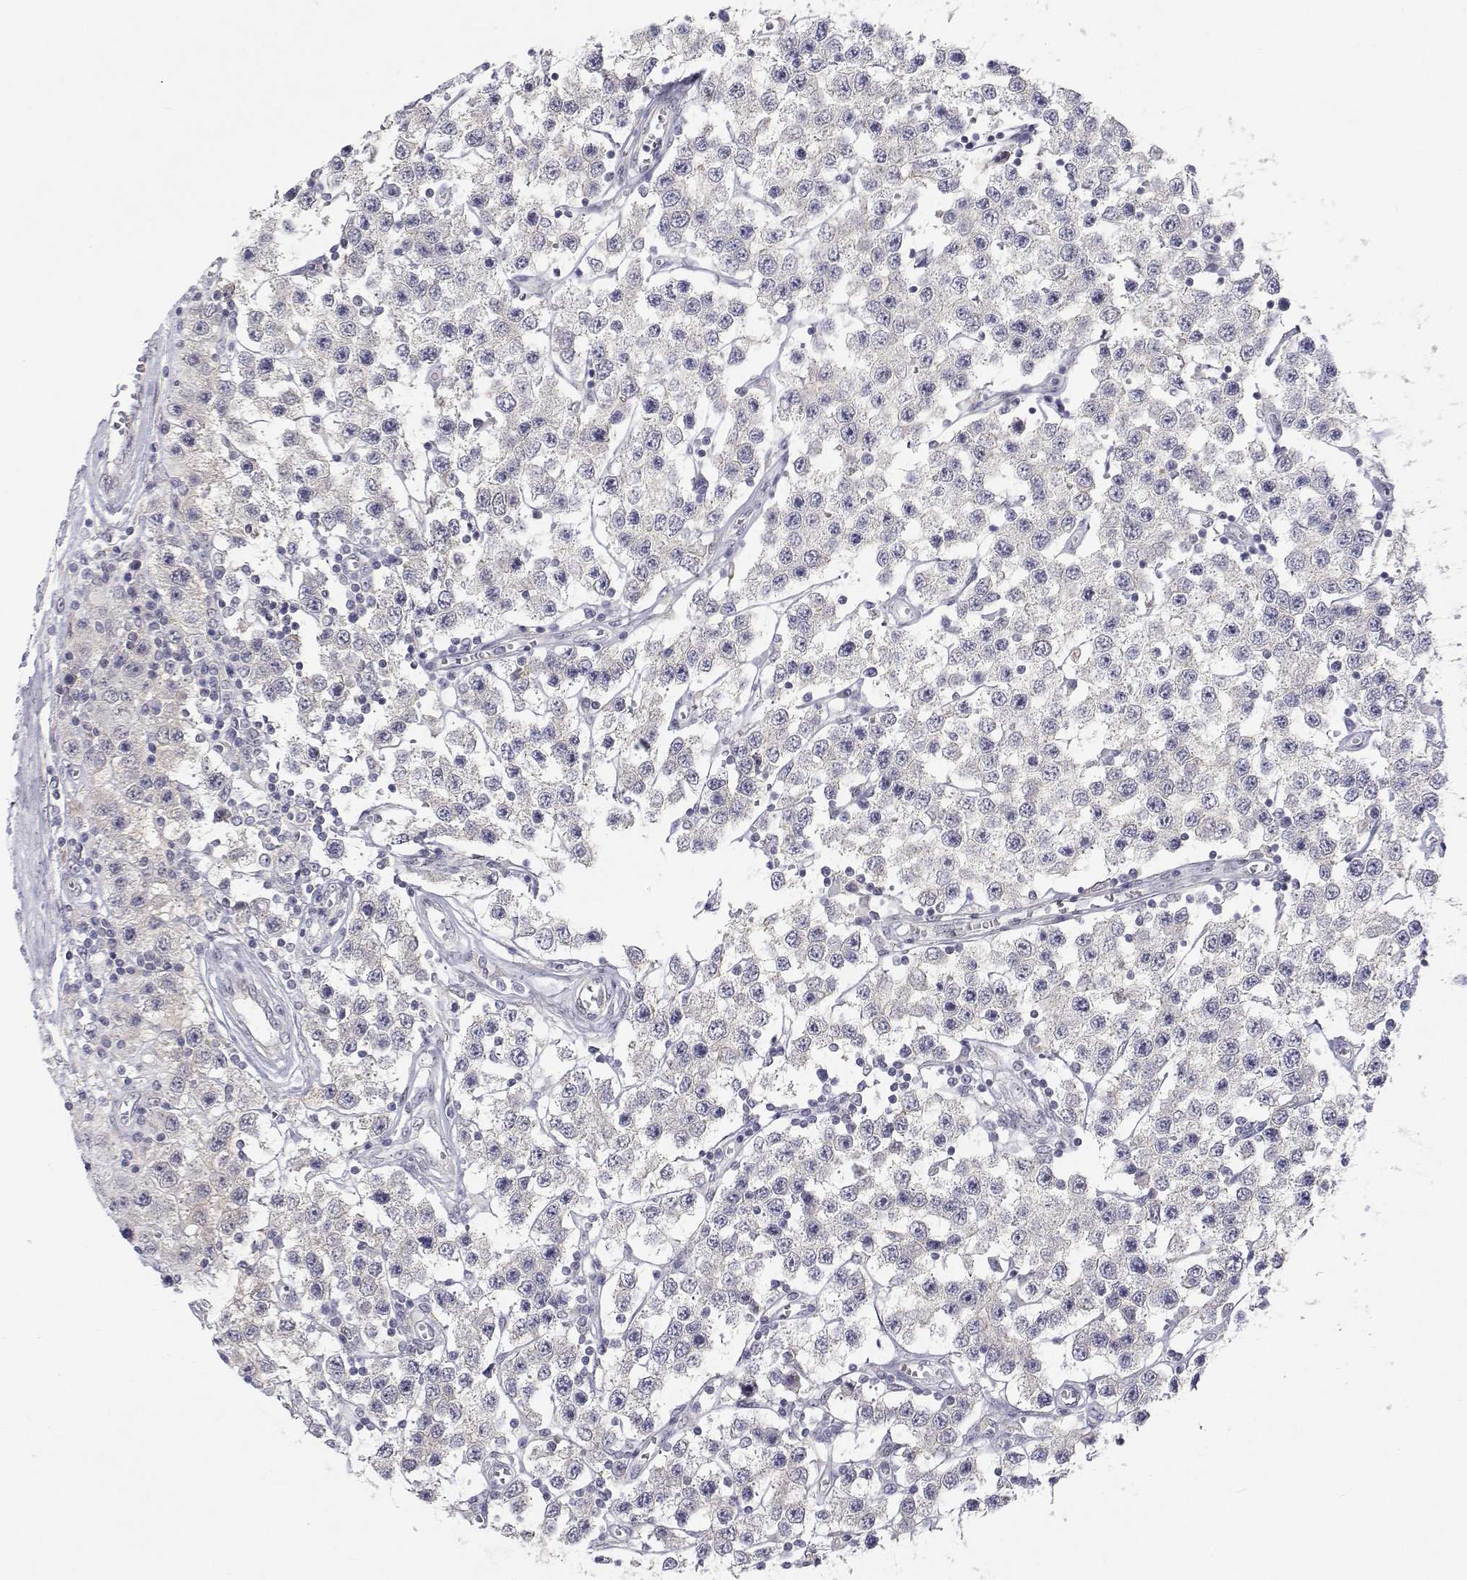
{"staining": {"intensity": "negative", "quantity": "none", "location": "none"}, "tissue": "testis cancer", "cell_type": "Tumor cells", "image_type": "cancer", "snomed": [{"axis": "morphology", "description": "Seminoma, NOS"}, {"axis": "topography", "description": "Testis"}], "caption": "Immunohistochemistry image of neoplastic tissue: testis cancer stained with DAB reveals no significant protein staining in tumor cells.", "gene": "MYPN", "patient": {"sex": "male", "age": 34}}